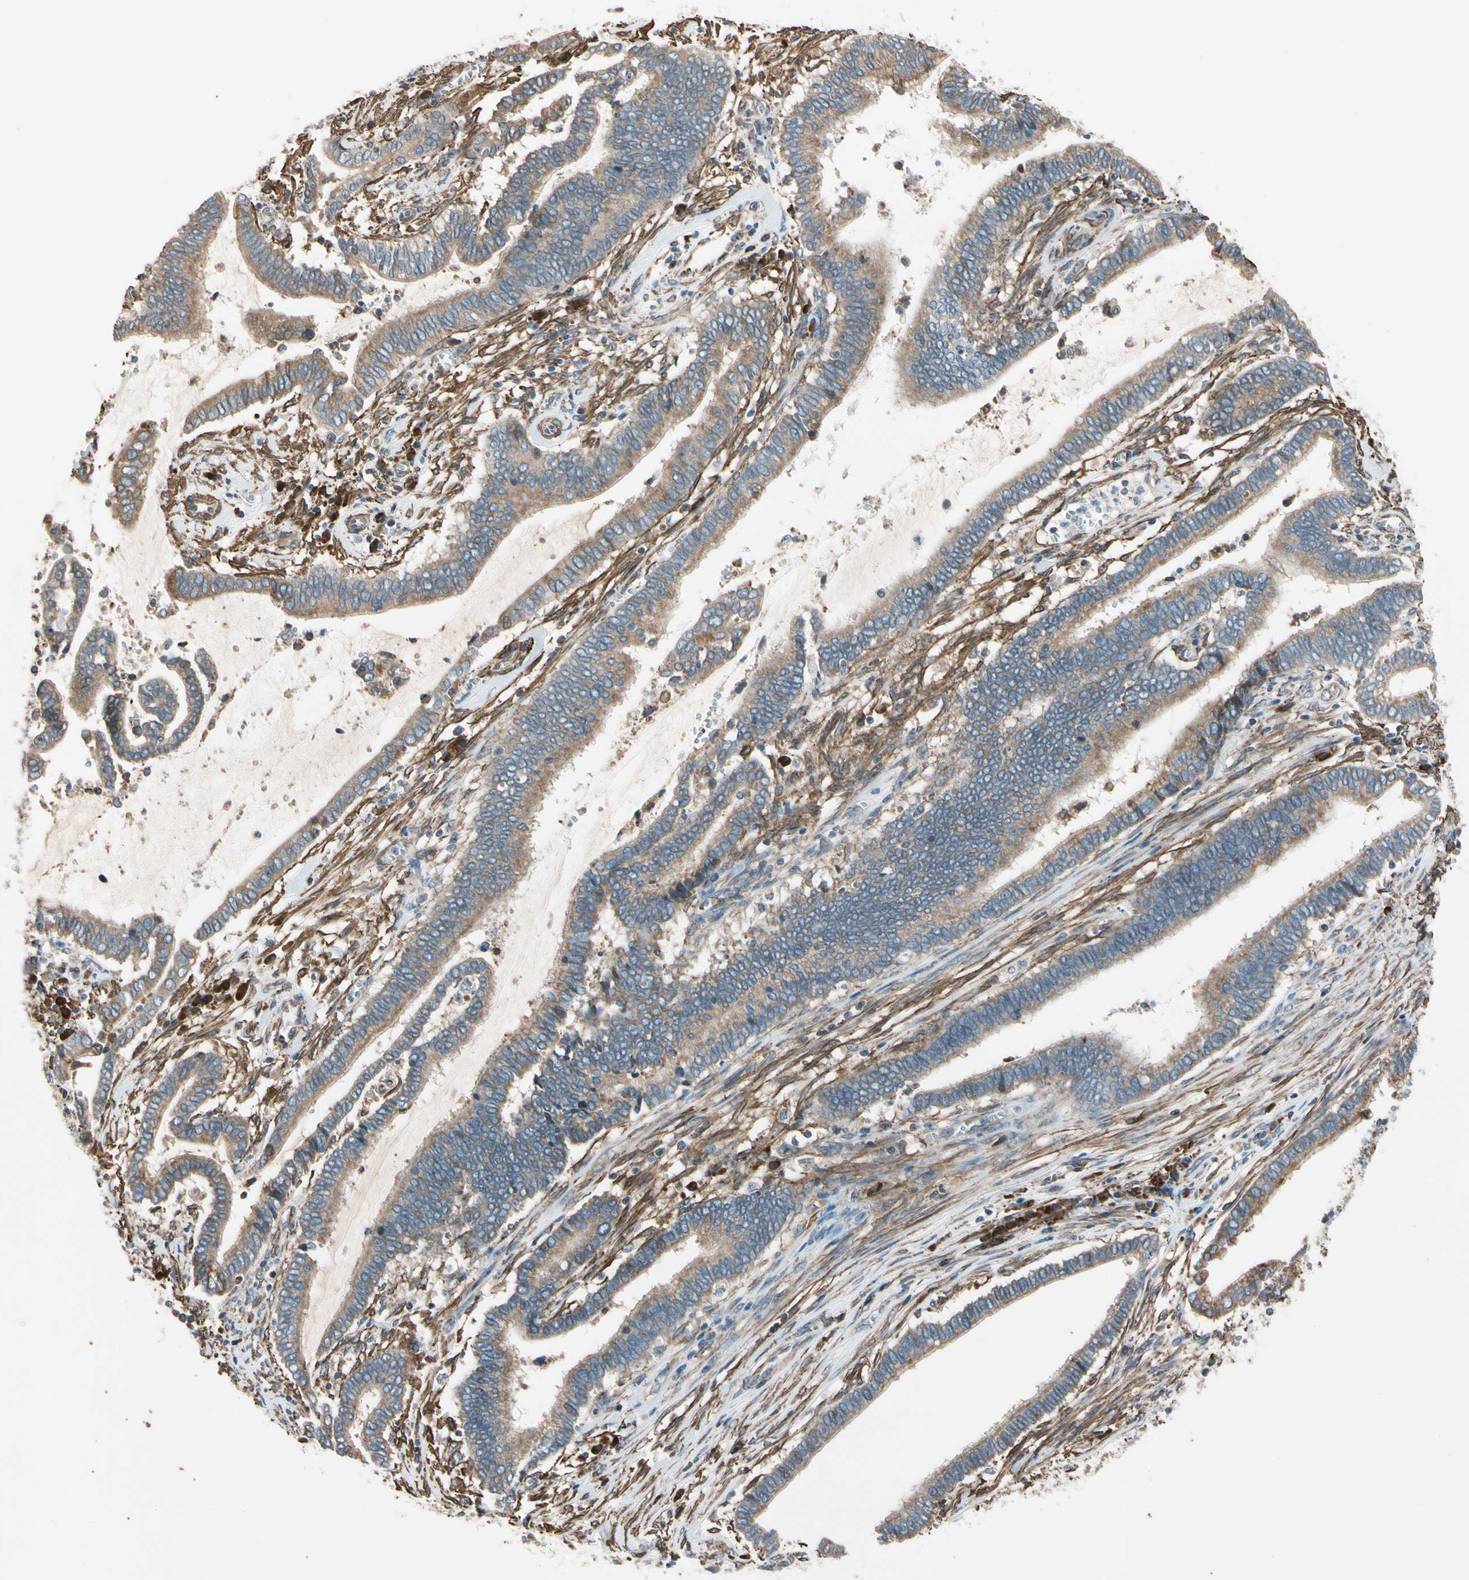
{"staining": {"intensity": "moderate", "quantity": ">75%", "location": "cytoplasmic/membranous"}, "tissue": "cervical cancer", "cell_type": "Tumor cells", "image_type": "cancer", "snomed": [{"axis": "morphology", "description": "Adenocarcinoma, NOS"}, {"axis": "topography", "description": "Cervix"}], "caption": "DAB (3,3'-diaminobenzidine) immunohistochemical staining of cervical cancer (adenocarcinoma) exhibits moderate cytoplasmic/membranous protein expression in about >75% of tumor cells. The protein of interest is stained brown, and the nuclei are stained in blue (DAB IHC with brightfield microscopy, high magnification).", "gene": "LIMK2", "patient": {"sex": "female", "age": 44}}